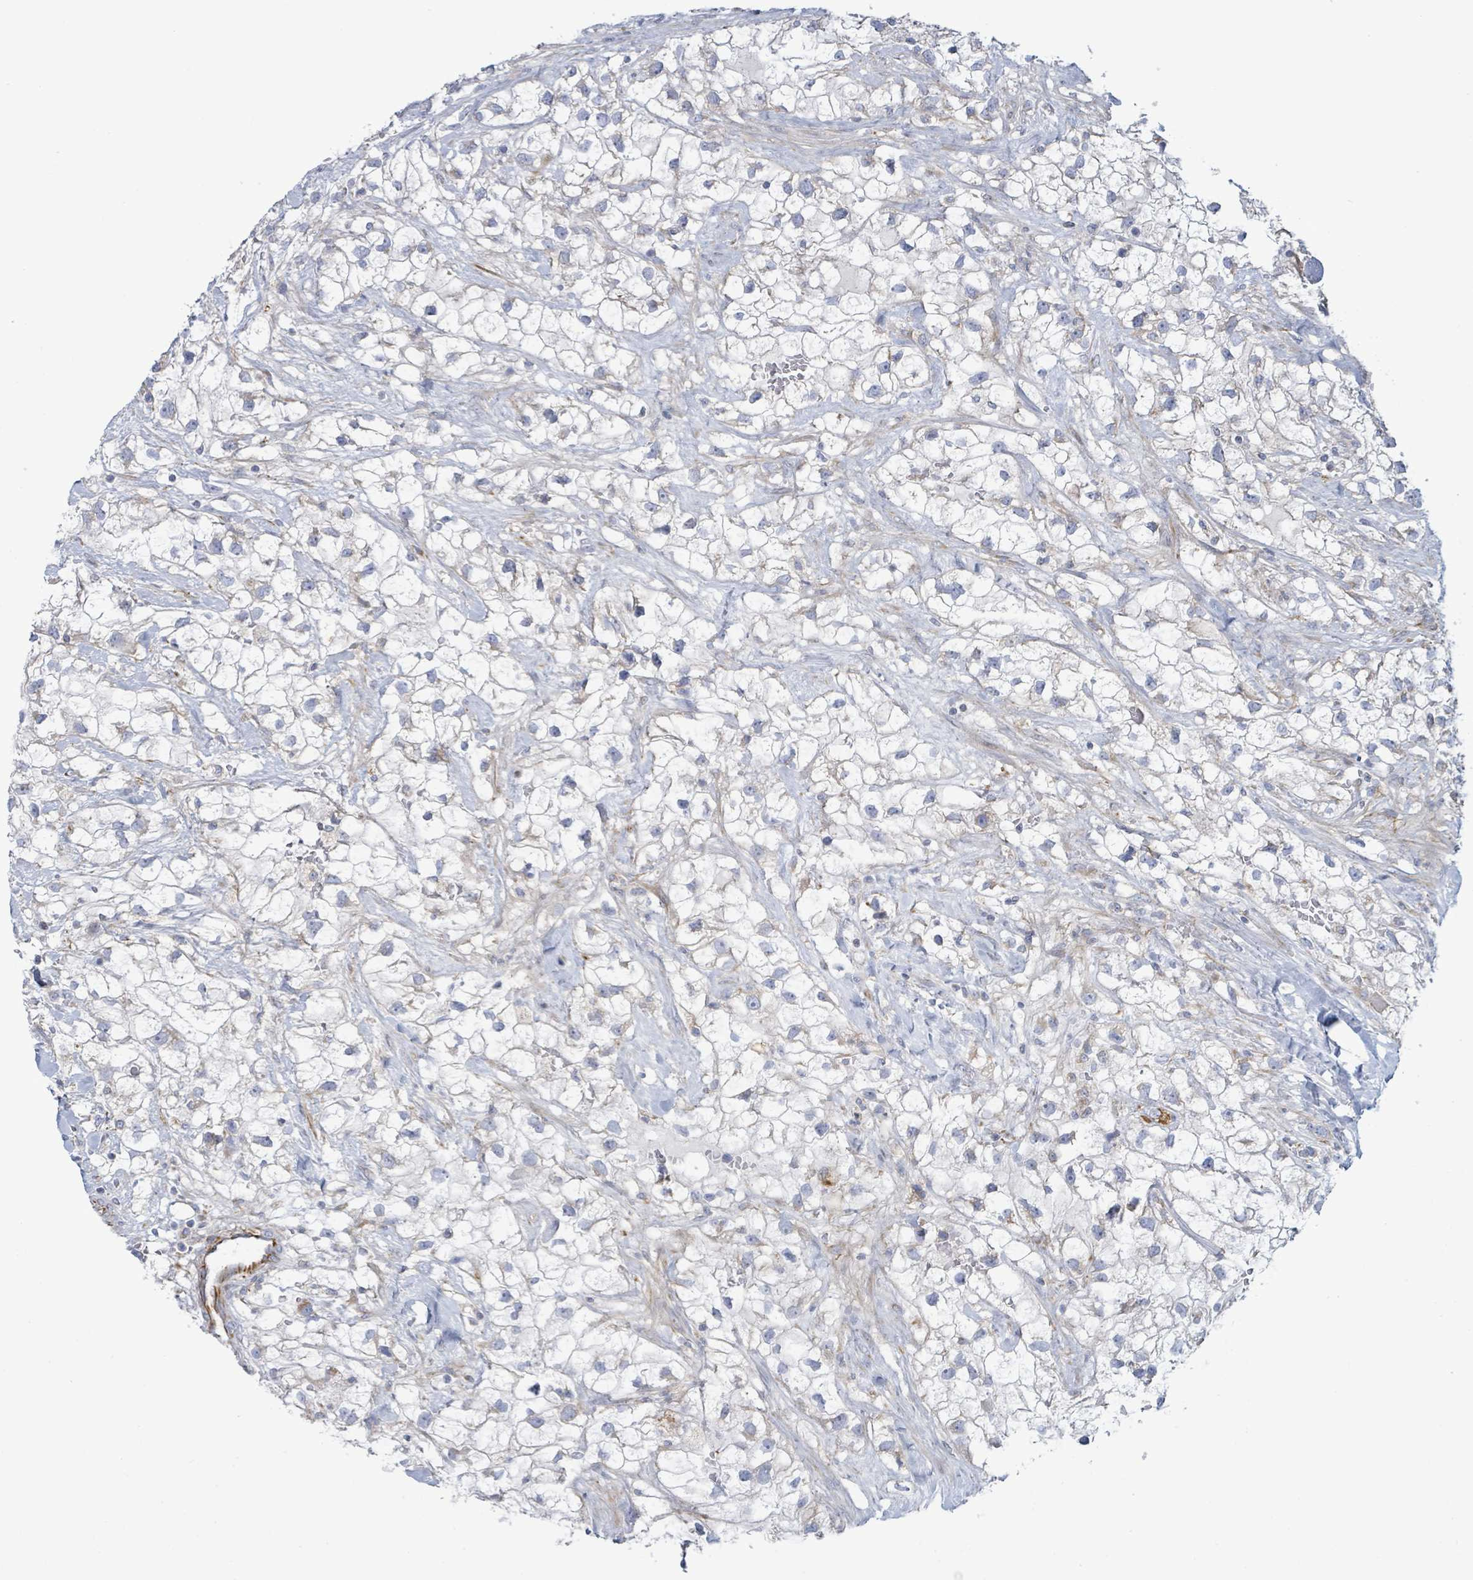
{"staining": {"intensity": "negative", "quantity": "none", "location": "none"}, "tissue": "renal cancer", "cell_type": "Tumor cells", "image_type": "cancer", "snomed": [{"axis": "morphology", "description": "Adenocarcinoma, NOS"}, {"axis": "topography", "description": "Kidney"}], "caption": "High power microscopy photomicrograph of an immunohistochemistry photomicrograph of adenocarcinoma (renal), revealing no significant expression in tumor cells.", "gene": "ALG12", "patient": {"sex": "male", "age": 59}}